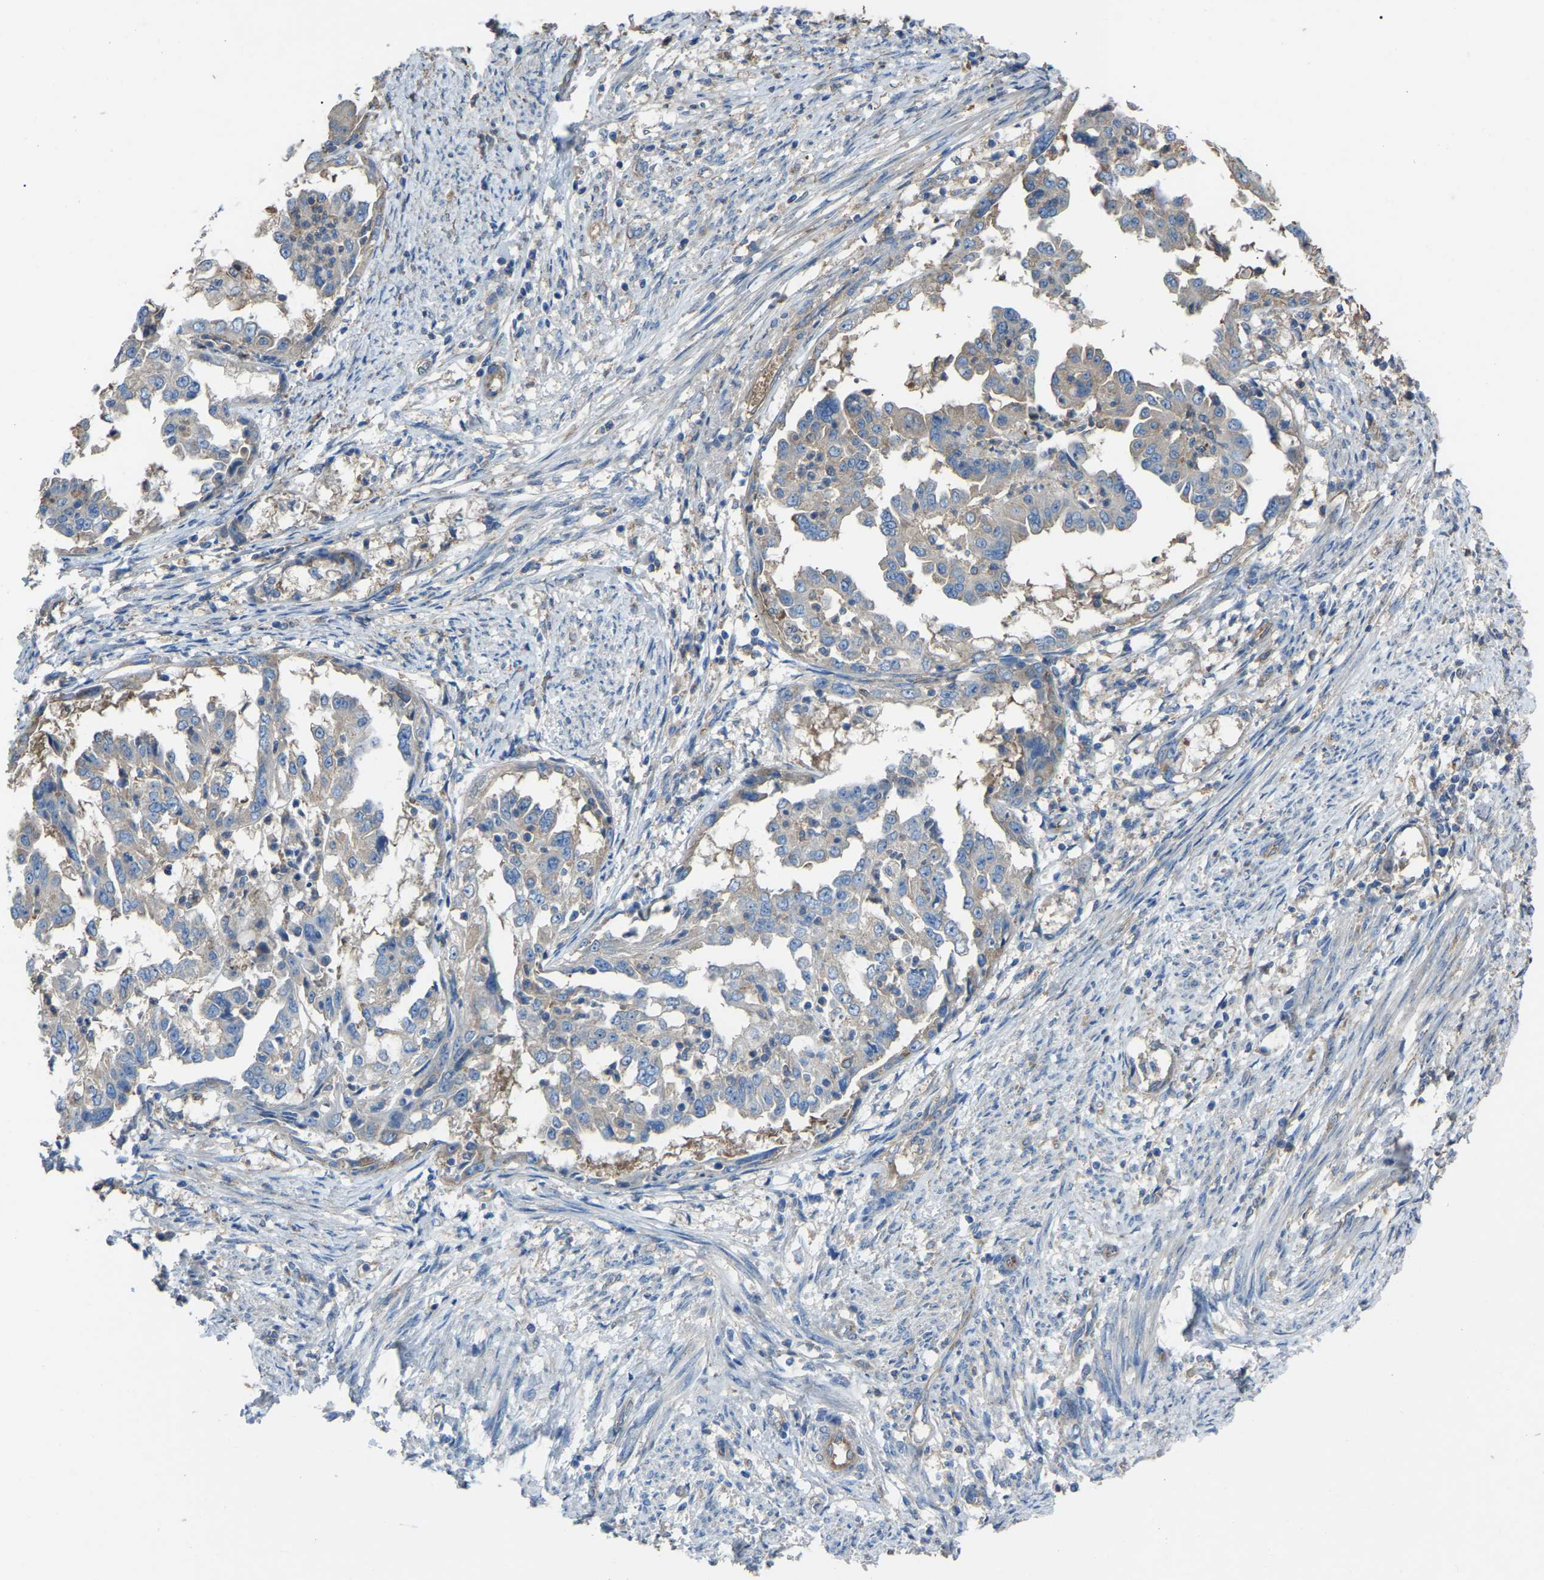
{"staining": {"intensity": "negative", "quantity": "none", "location": "none"}, "tissue": "endometrial cancer", "cell_type": "Tumor cells", "image_type": "cancer", "snomed": [{"axis": "morphology", "description": "Adenocarcinoma, NOS"}, {"axis": "topography", "description": "Endometrium"}], "caption": "Immunohistochemistry of endometrial adenocarcinoma reveals no expression in tumor cells.", "gene": "AIMP1", "patient": {"sex": "female", "age": 85}}